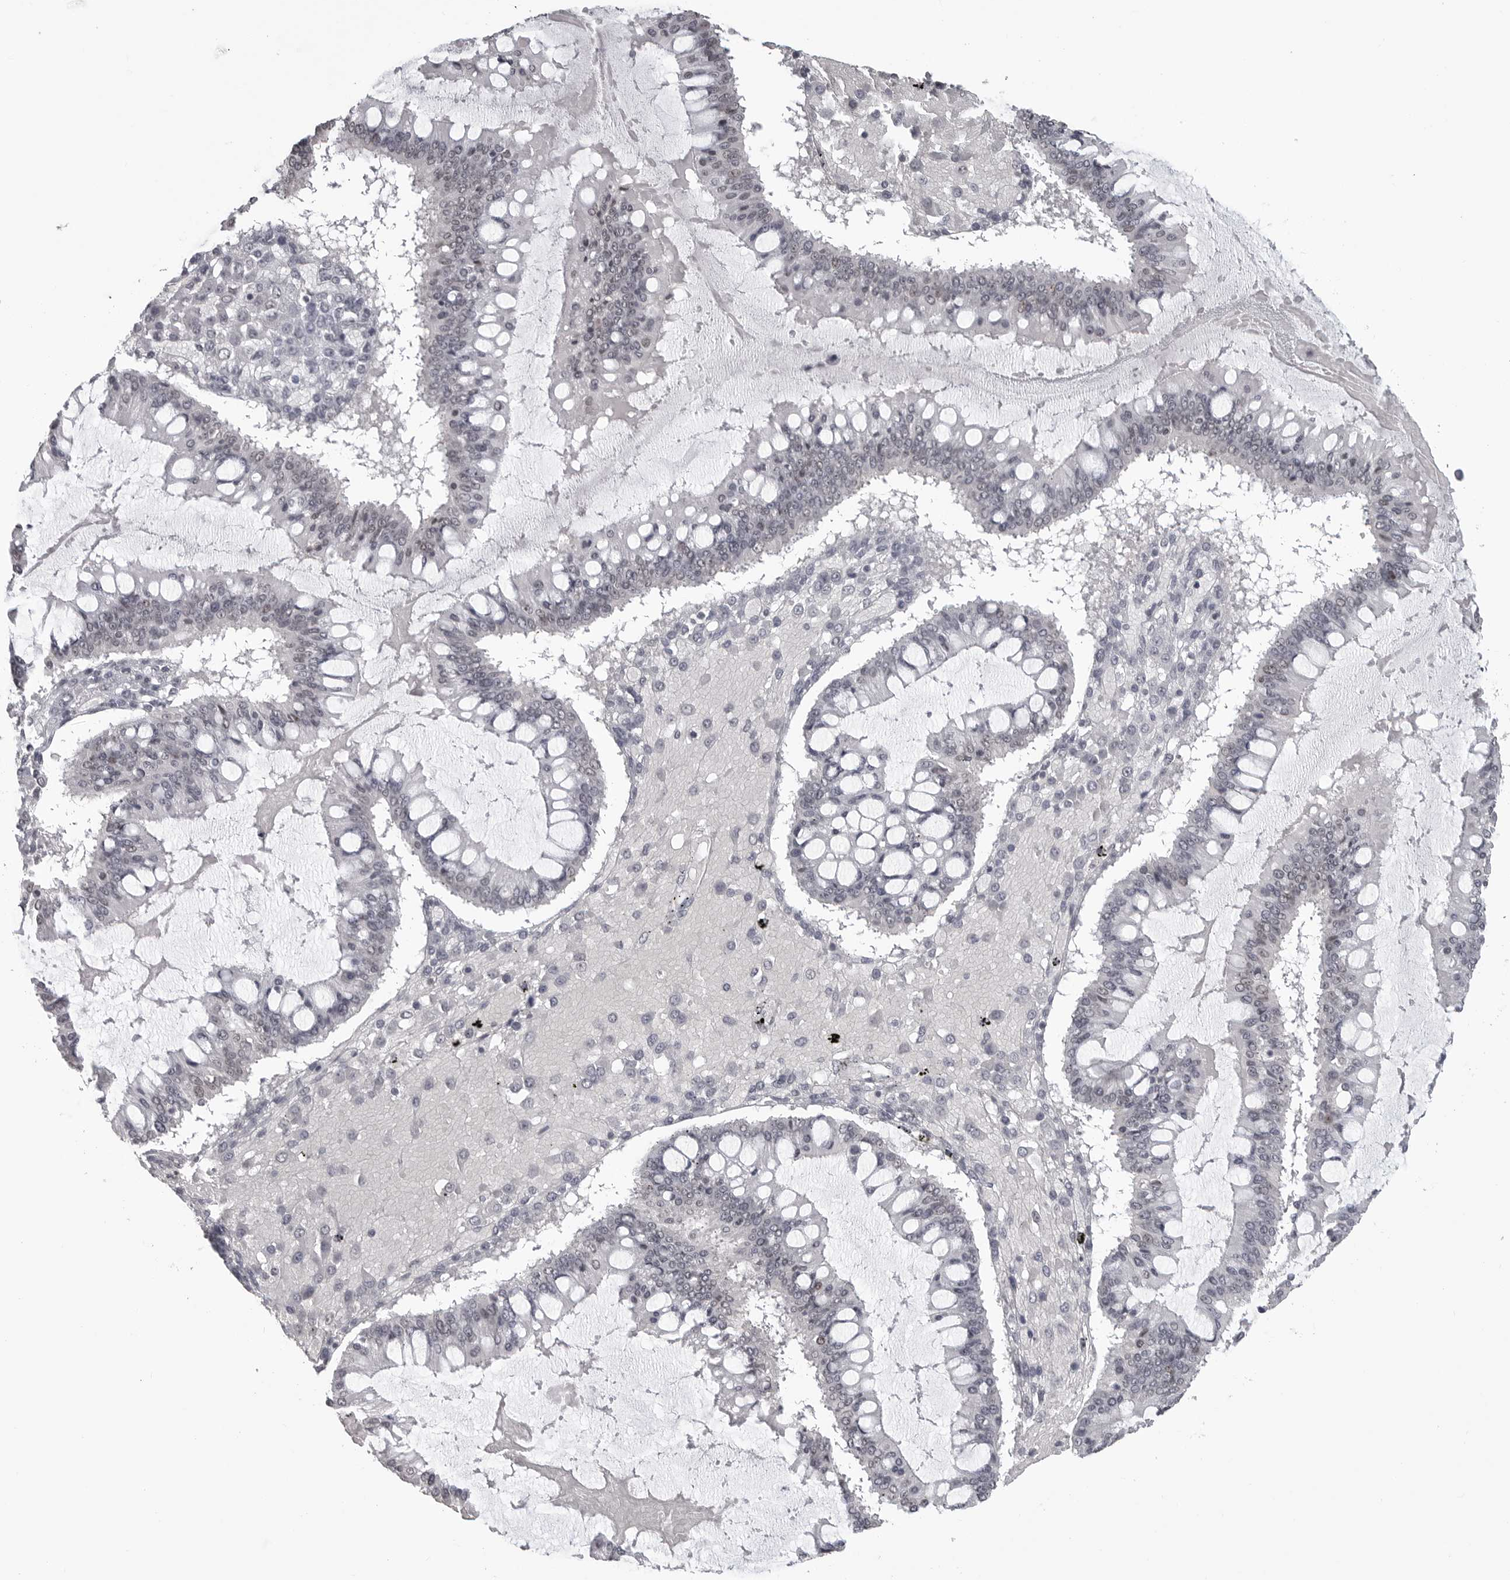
{"staining": {"intensity": "negative", "quantity": "none", "location": "none"}, "tissue": "ovarian cancer", "cell_type": "Tumor cells", "image_type": "cancer", "snomed": [{"axis": "morphology", "description": "Cystadenocarcinoma, mucinous, NOS"}, {"axis": "topography", "description": "Ovary"}], "caption": "This image is of mucinous cystadenocarcinoma (ovarian) stained with immunohistochemistry to label a protein in brown with the nuclei are counter-stained blue. There is no expression in tumor cells.", "gene": "DDX54", "patient": {"sex": "female", "age": 73}}